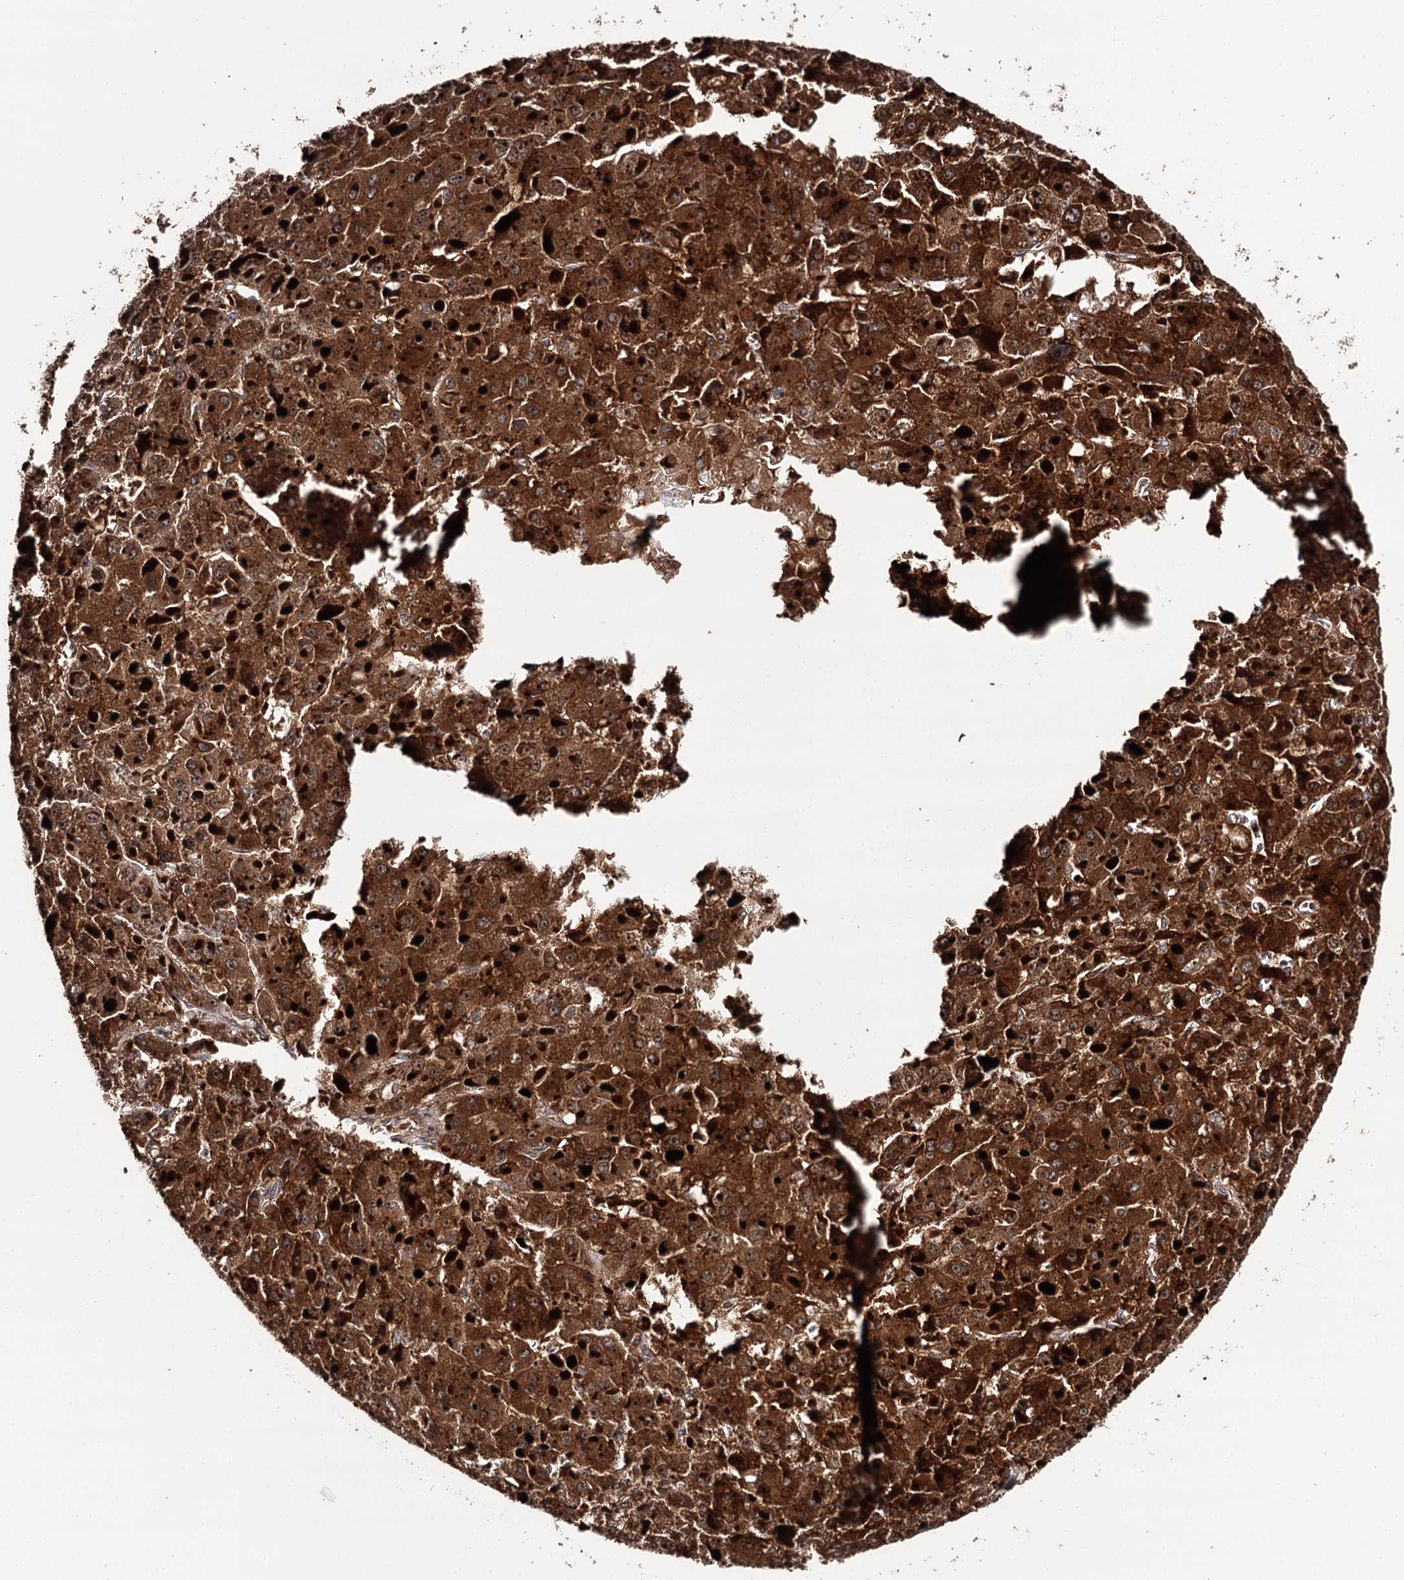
{"staining": {"intensity": "strong", "quantity": ">75%", "location": "cytoplasmic/membranous"}, "tissue": "liver cancer", "cell_type": "Tumor cells", "image_type": "cancer", "snomed": [{"axis": "morphology", "description": "Carcinoma, Hepatocellular, NOS"}, {"axis": "topography", "description": "Liver"}], "caption": "Immunohistochemical staining of human liver cancer shows high levels of strong cytoplasmic/membranous protein expression in approximately >75% of tumor cells.", "gene": "TTC12", "patient": {"sex": "female", "age": 73}}